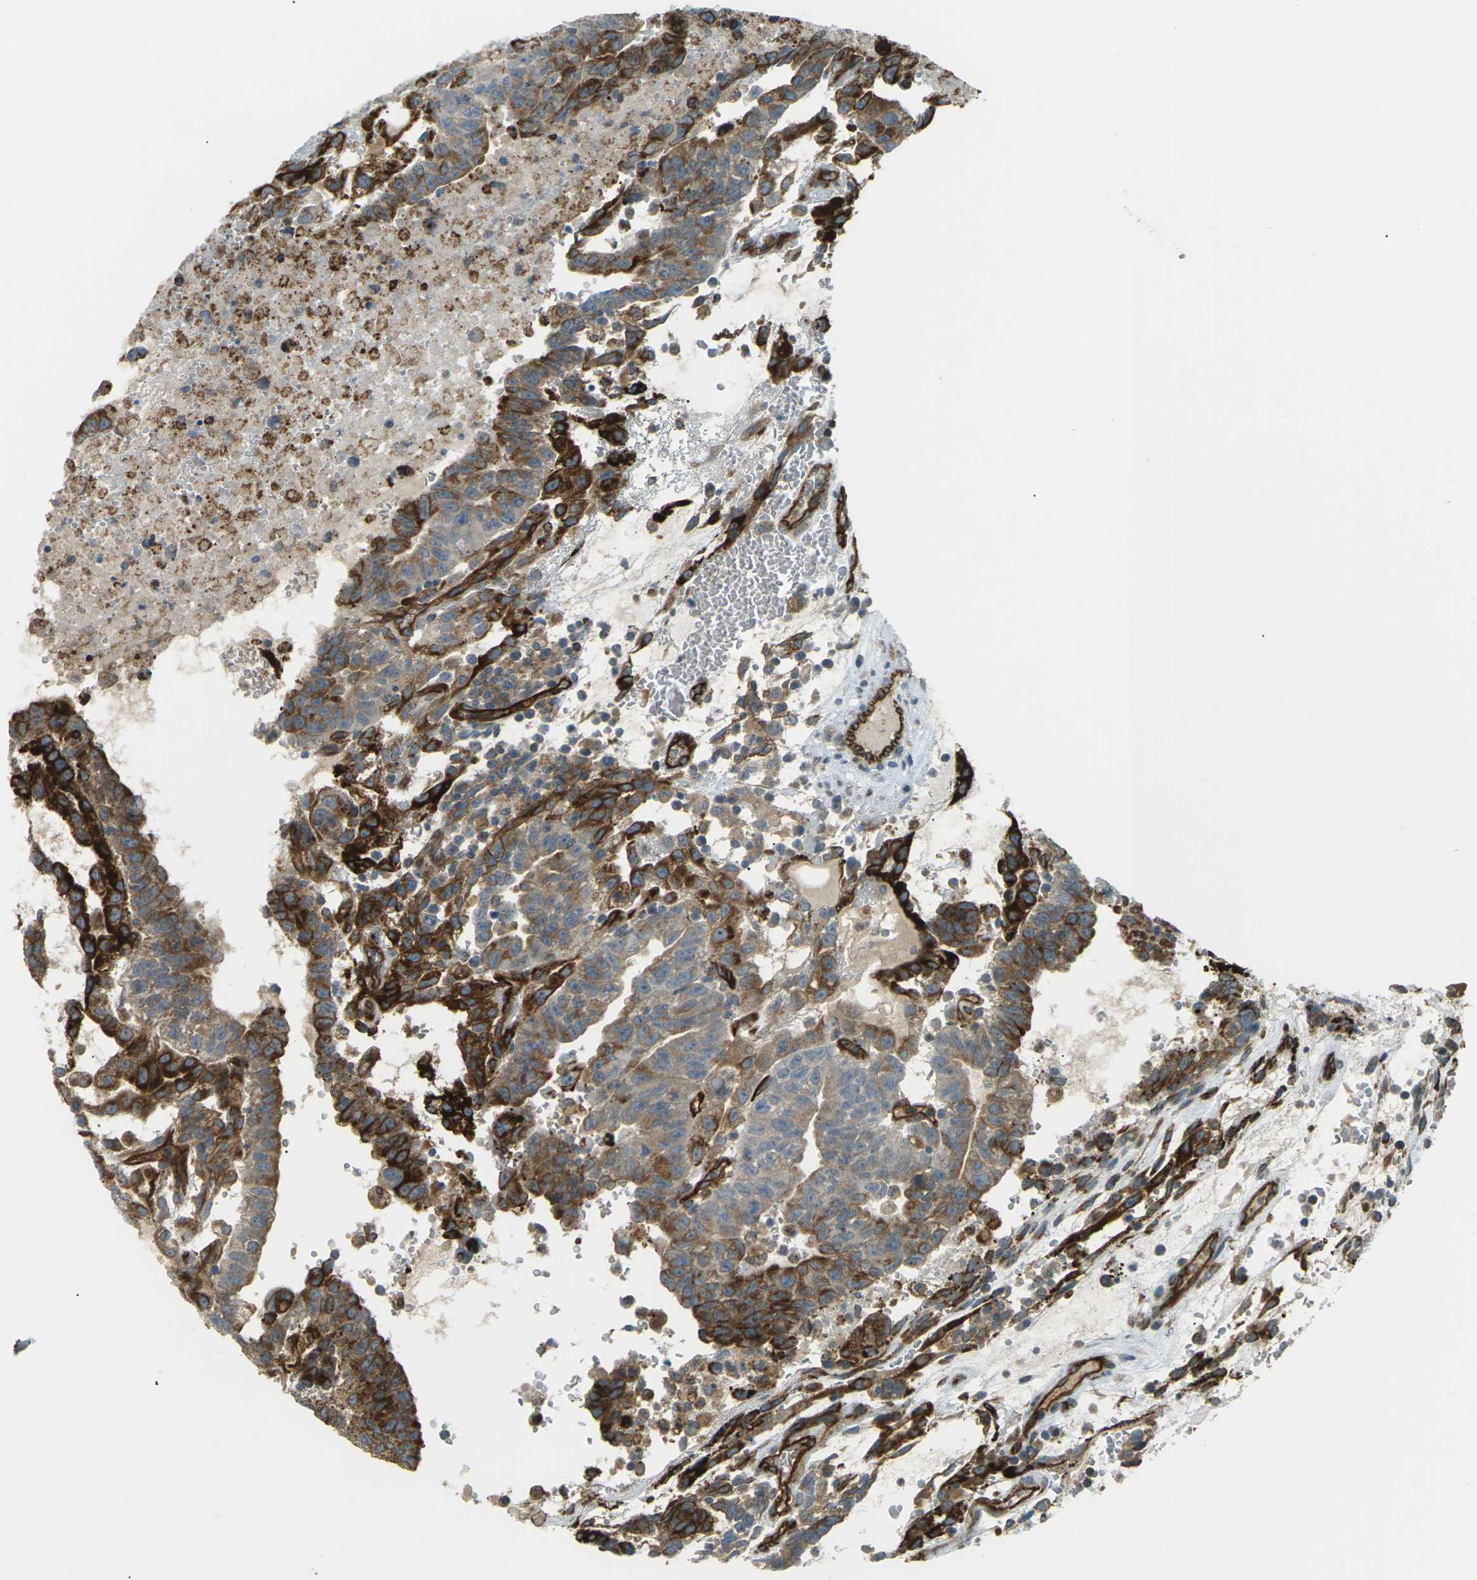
{"staining": {"intensity": "strong", "quantity": "<25%", "location": "cytoplasmic/membranous"}, "tissue": "testis cancer", "cell_type": "Tumor cells", "image_type": "cancer", "snomed": [{"axis": "morphology", "description": "Seminoma, NOS"}, {"axis": "morphology", "description": "Carcinoma, Embryonal, NOS"}, {"axis": "topography", "description": "Testis"}], "caption": "Brown immunohistochemical staining in testis cancer exhibits strong cytoplasmic/membranous expression in about <25% of tumor cells.", "gene": "S1PR1", "patient": {"sex": "male", "age": 52}}